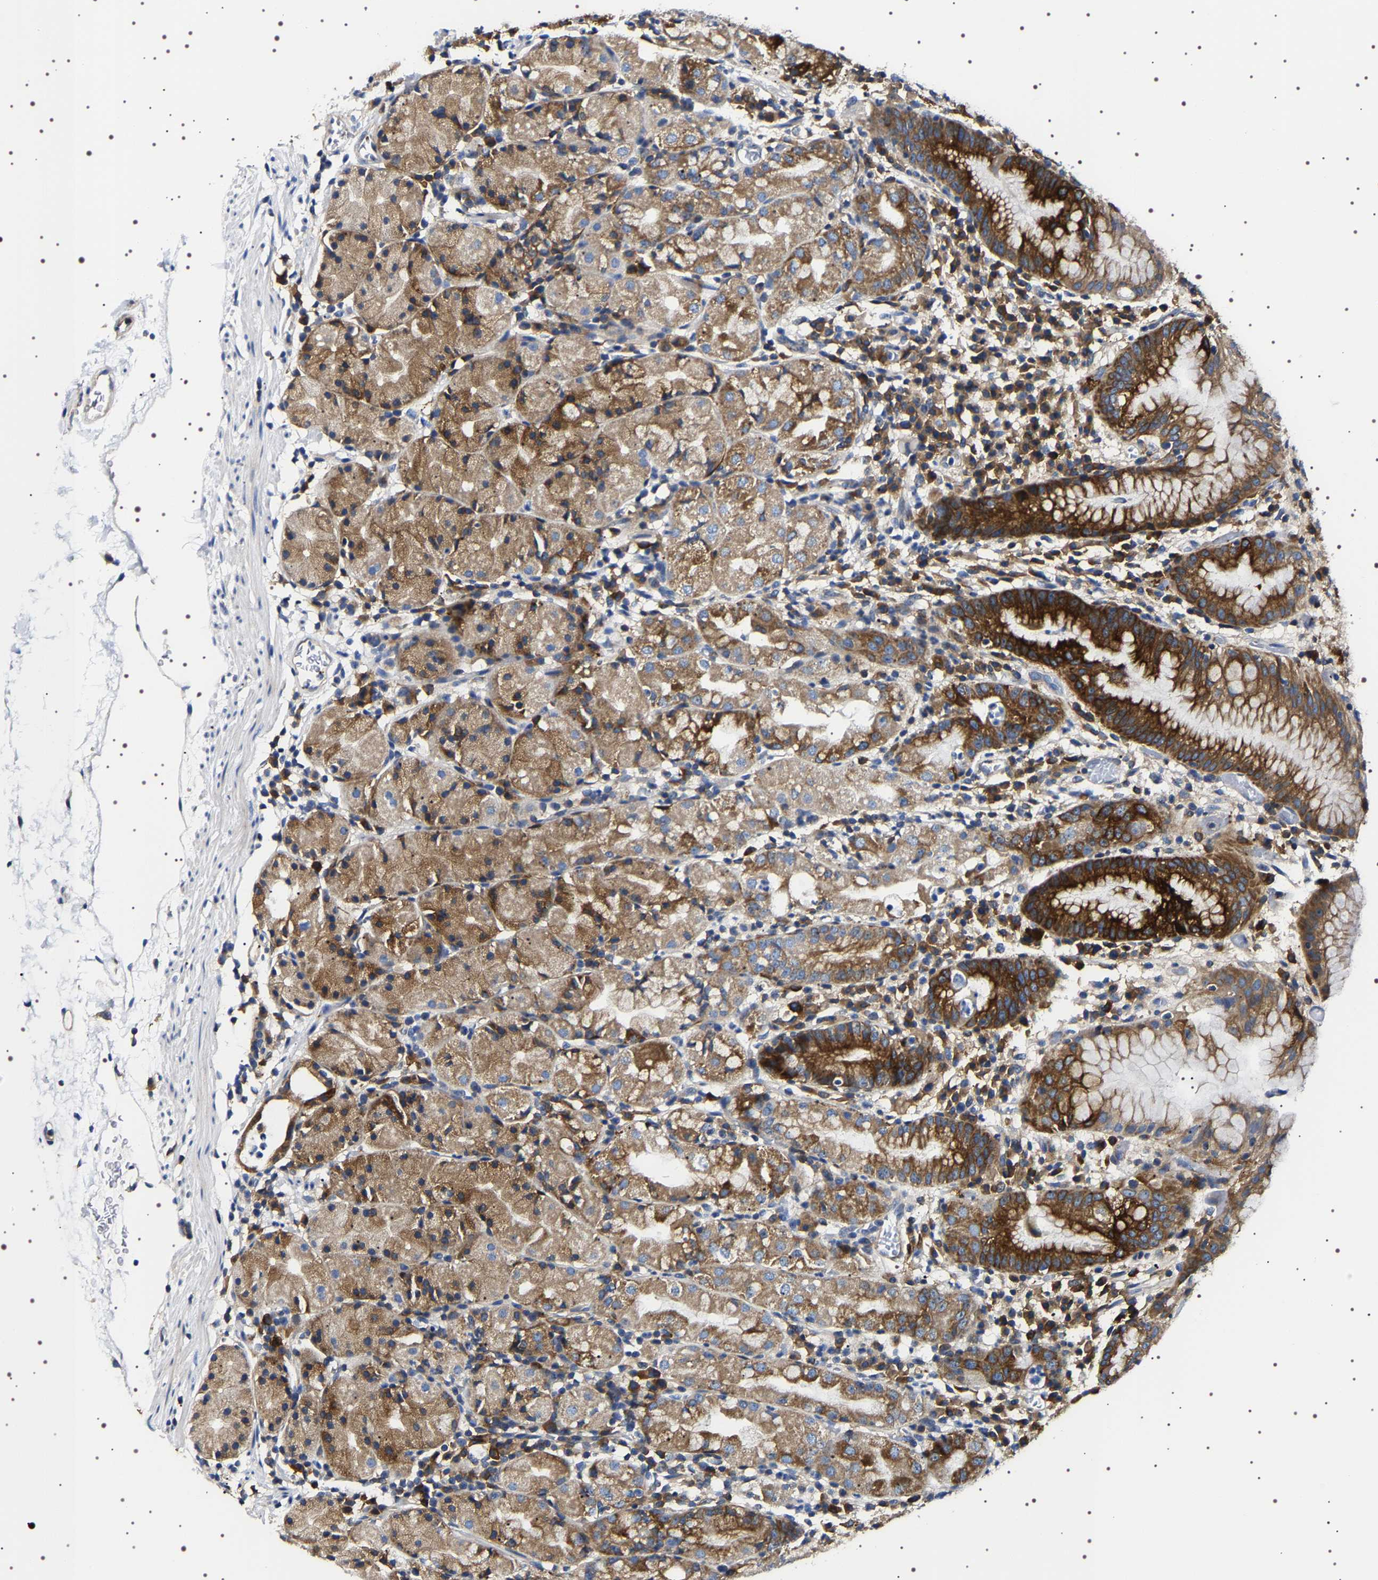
{"staining": {"intensity": "strong", "quantity": ">75%", "location": "cytoplasmic/membranous"}, "tissue": "stomach", "cell_type": "Glandular cells", "image_type": "normal", "snomed": [{"axis": "morphology", "description": "Normal tissue, NOS"}, {"axis": "topography", "description": "Stomach"}, {"axis": "topography", "description": "Stomach, lower"}], "caption": "Stomach stained with DAB (3,3'-diaminobenzidine) immunohistochemistry (IHC) reveals high levels of strong cytoplasmic/membranous expression in about >75% of glandular cells.", "gene": "SQLE", "patient": {"sex": "female", "age": 75}}